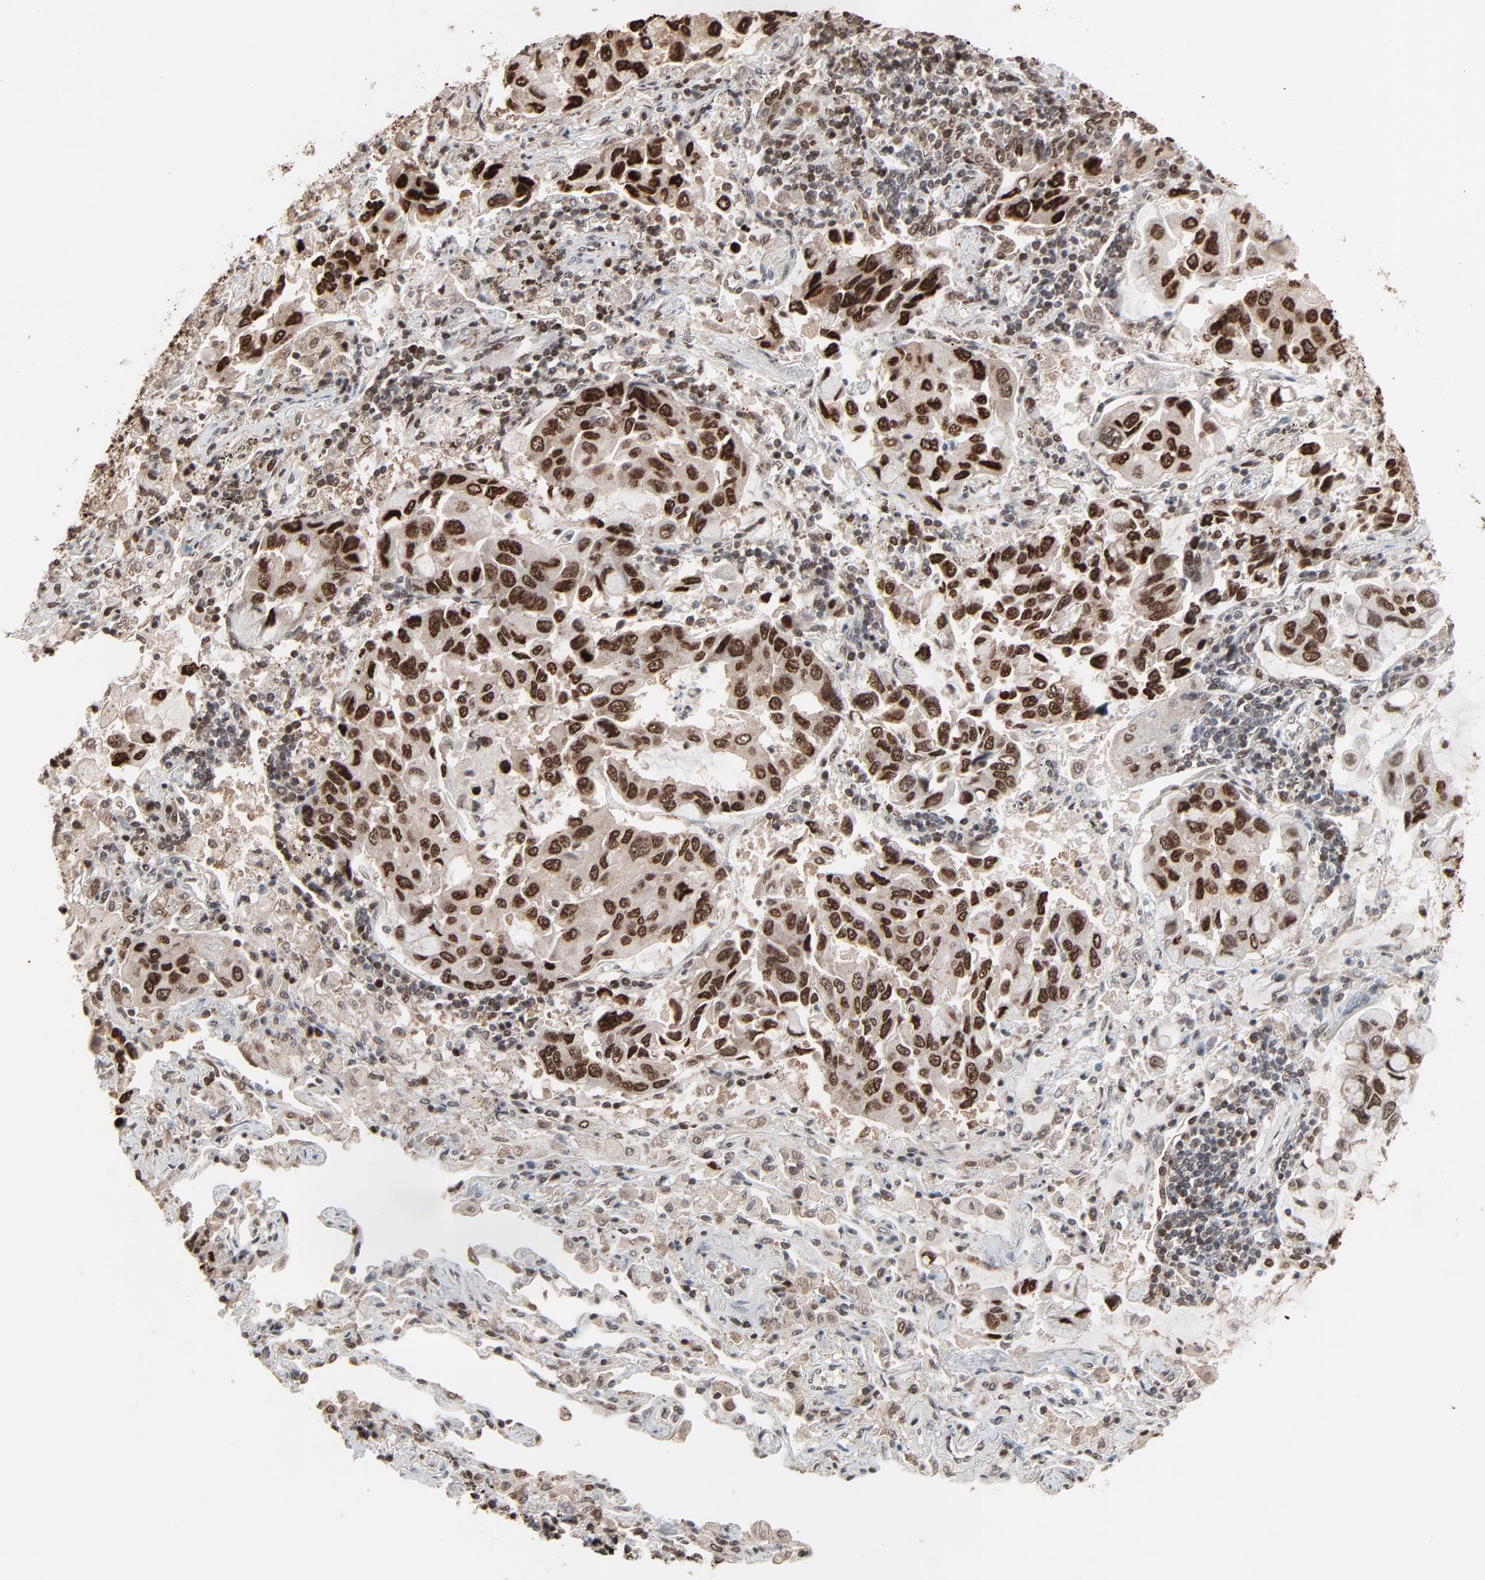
{"staining": {"intensity": "strong", "quantity": ">75%", "location": "nuclear"}, "tissue": "lung cancer", "cell_type": "Tumor cells", "image_type": "cancer", "snomed": [{"axis": "morphology", "description": "Adenocarcinoma, NOS"}, {"axis": "topography", "description": "Lung"}], "caption": "This is an image of immunohistochemistry (IHC) staining of lung cancer, which shows strong expression in the nuclear of tumor cells.", "gene": "RPS6KA3", "patient": {"sex": "male", "age": 64}}